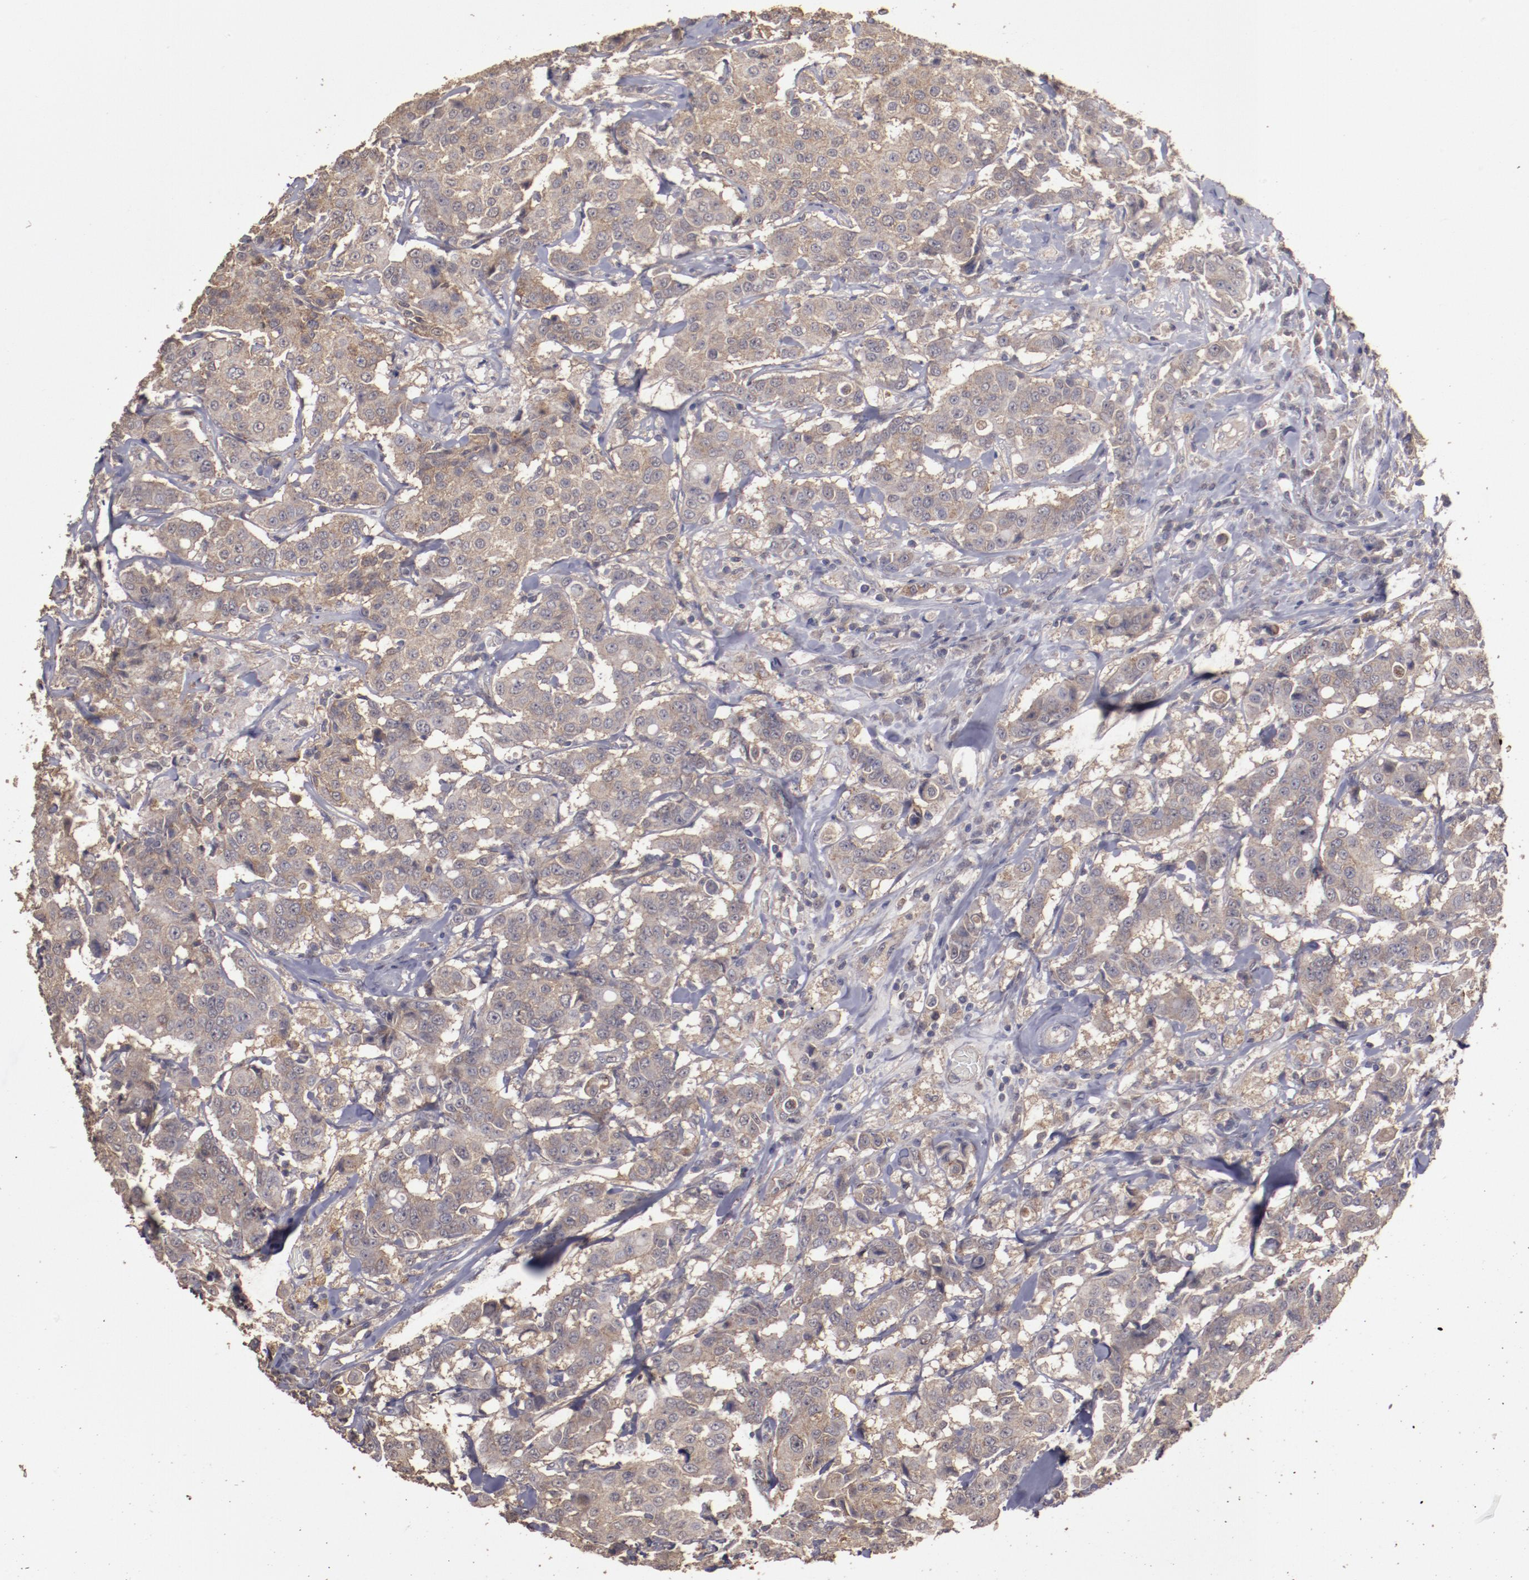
{"staining": {"intensity": "weak", "quantity": ">75%", "location": "cytoplasmic/membranous"}, "tissue": "breast cancer", "cell_type": "Tumor cells", "image_type": "cancer", "snomed": [{"axis": "morphology", "description": "Duct carcinoma"}, {"axis": "topography", "description": "Breast"}], "caption": "Breast cancer was stained to show a protein in brown. There is low levels of weak cytoplasmic/membranous positivity in approximately >75% of tumor cells. (Brightfield microscopy of DAB IHC at high magnification).", "gene": "FAT1", "patient": {"sex": "female", "age": 27}}